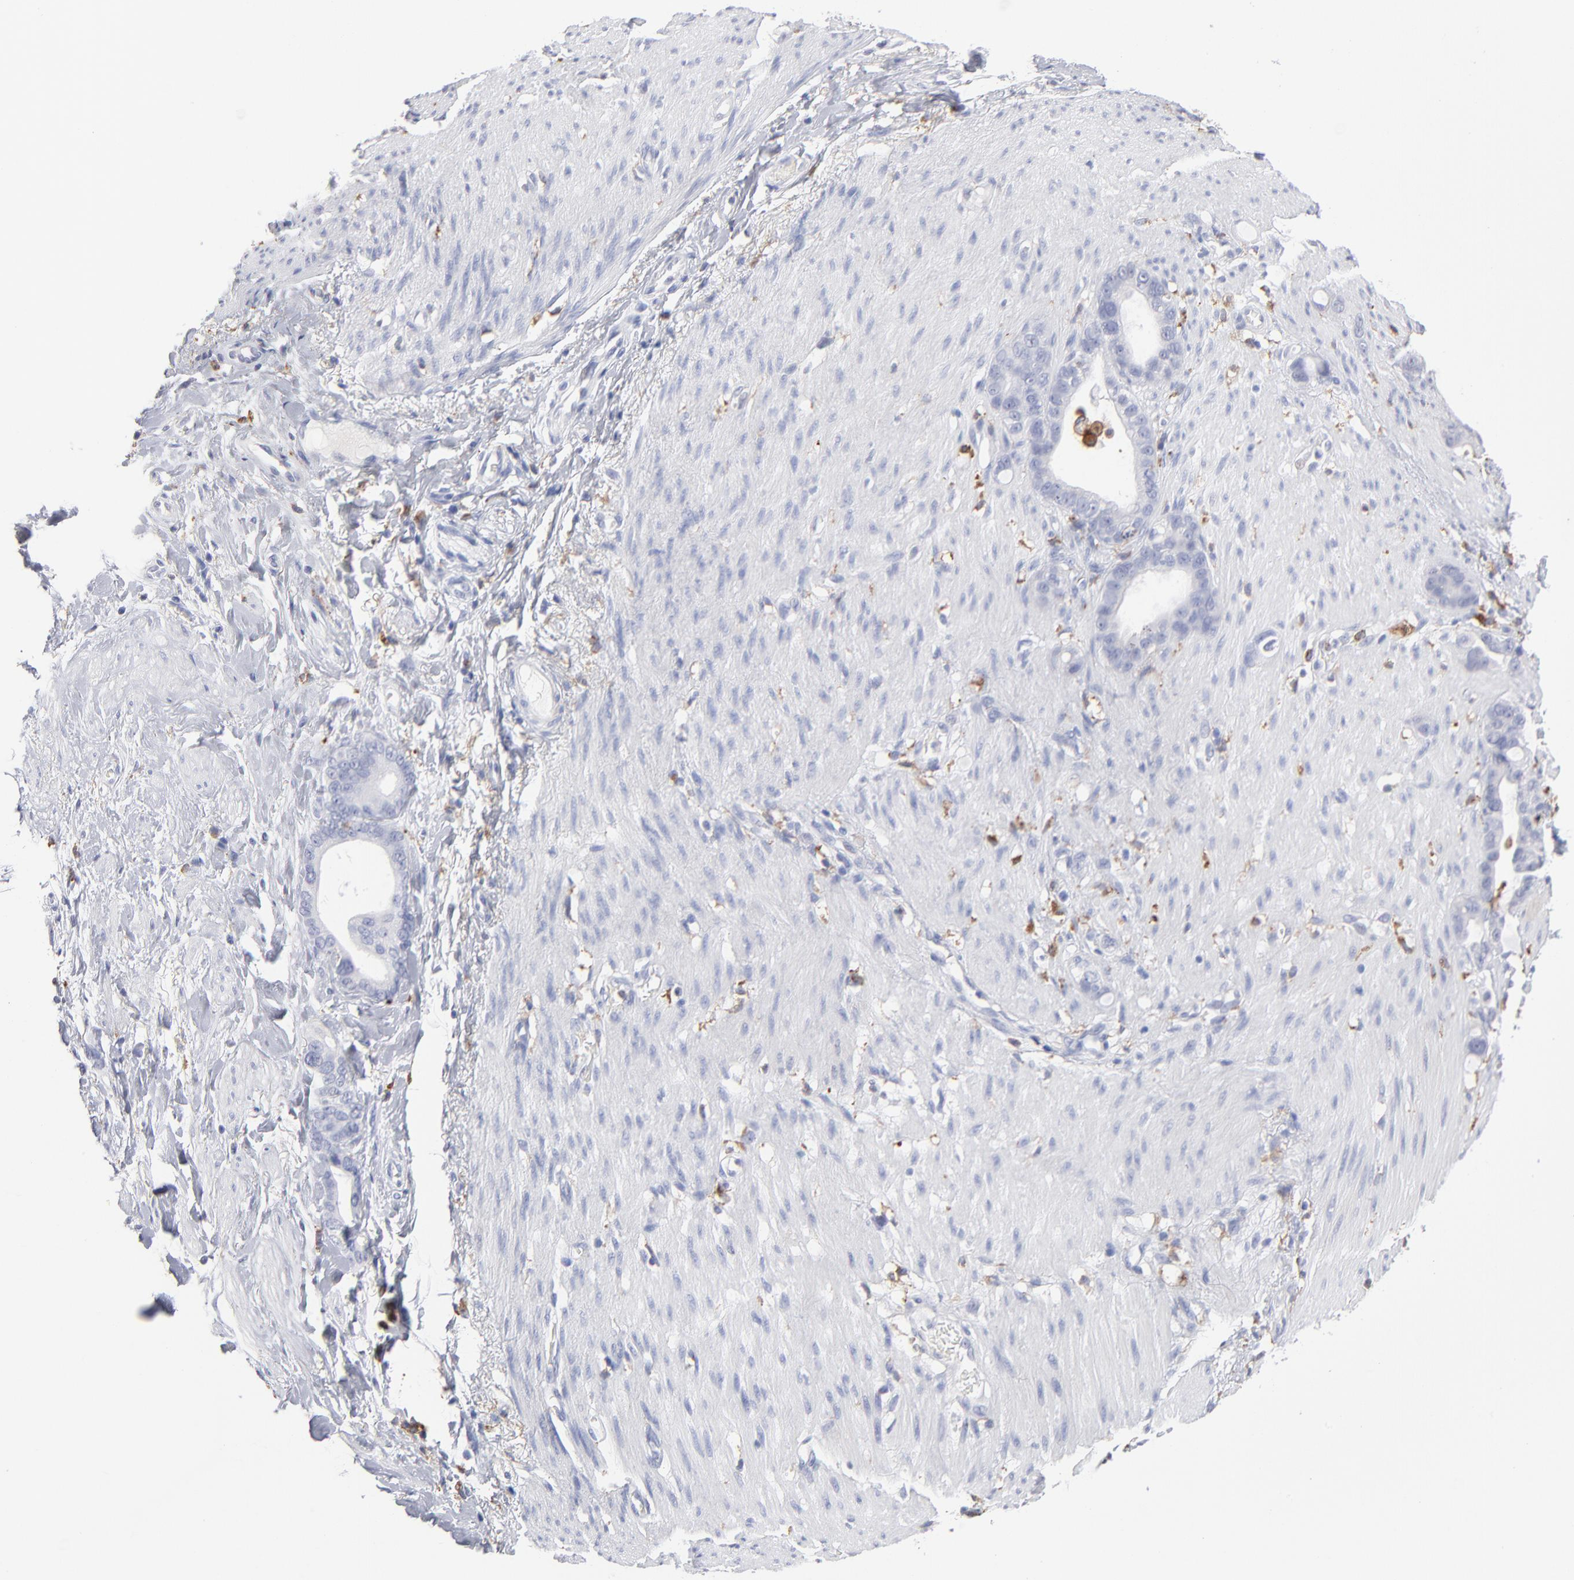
{"staining": {"intensity": "negative", "quantity": "none", "location": "none"}, "tissue": "stomach cancer", "cell_type": "Tumor cells", "image_type": "cancer", "snomed": [{"axis": "morphology", "description": "Adenocarcinoma, NOS"}, {"axis": "topography", "description": "Stomach"}], "caption": "IHC histopathology image of neoplastic tissue: human stomach adenocarcinoma stained with DAB displays no significant protein staining in tumor cells.", "gene": "CD180", "patient": {"sex": "female", "age": 75}}